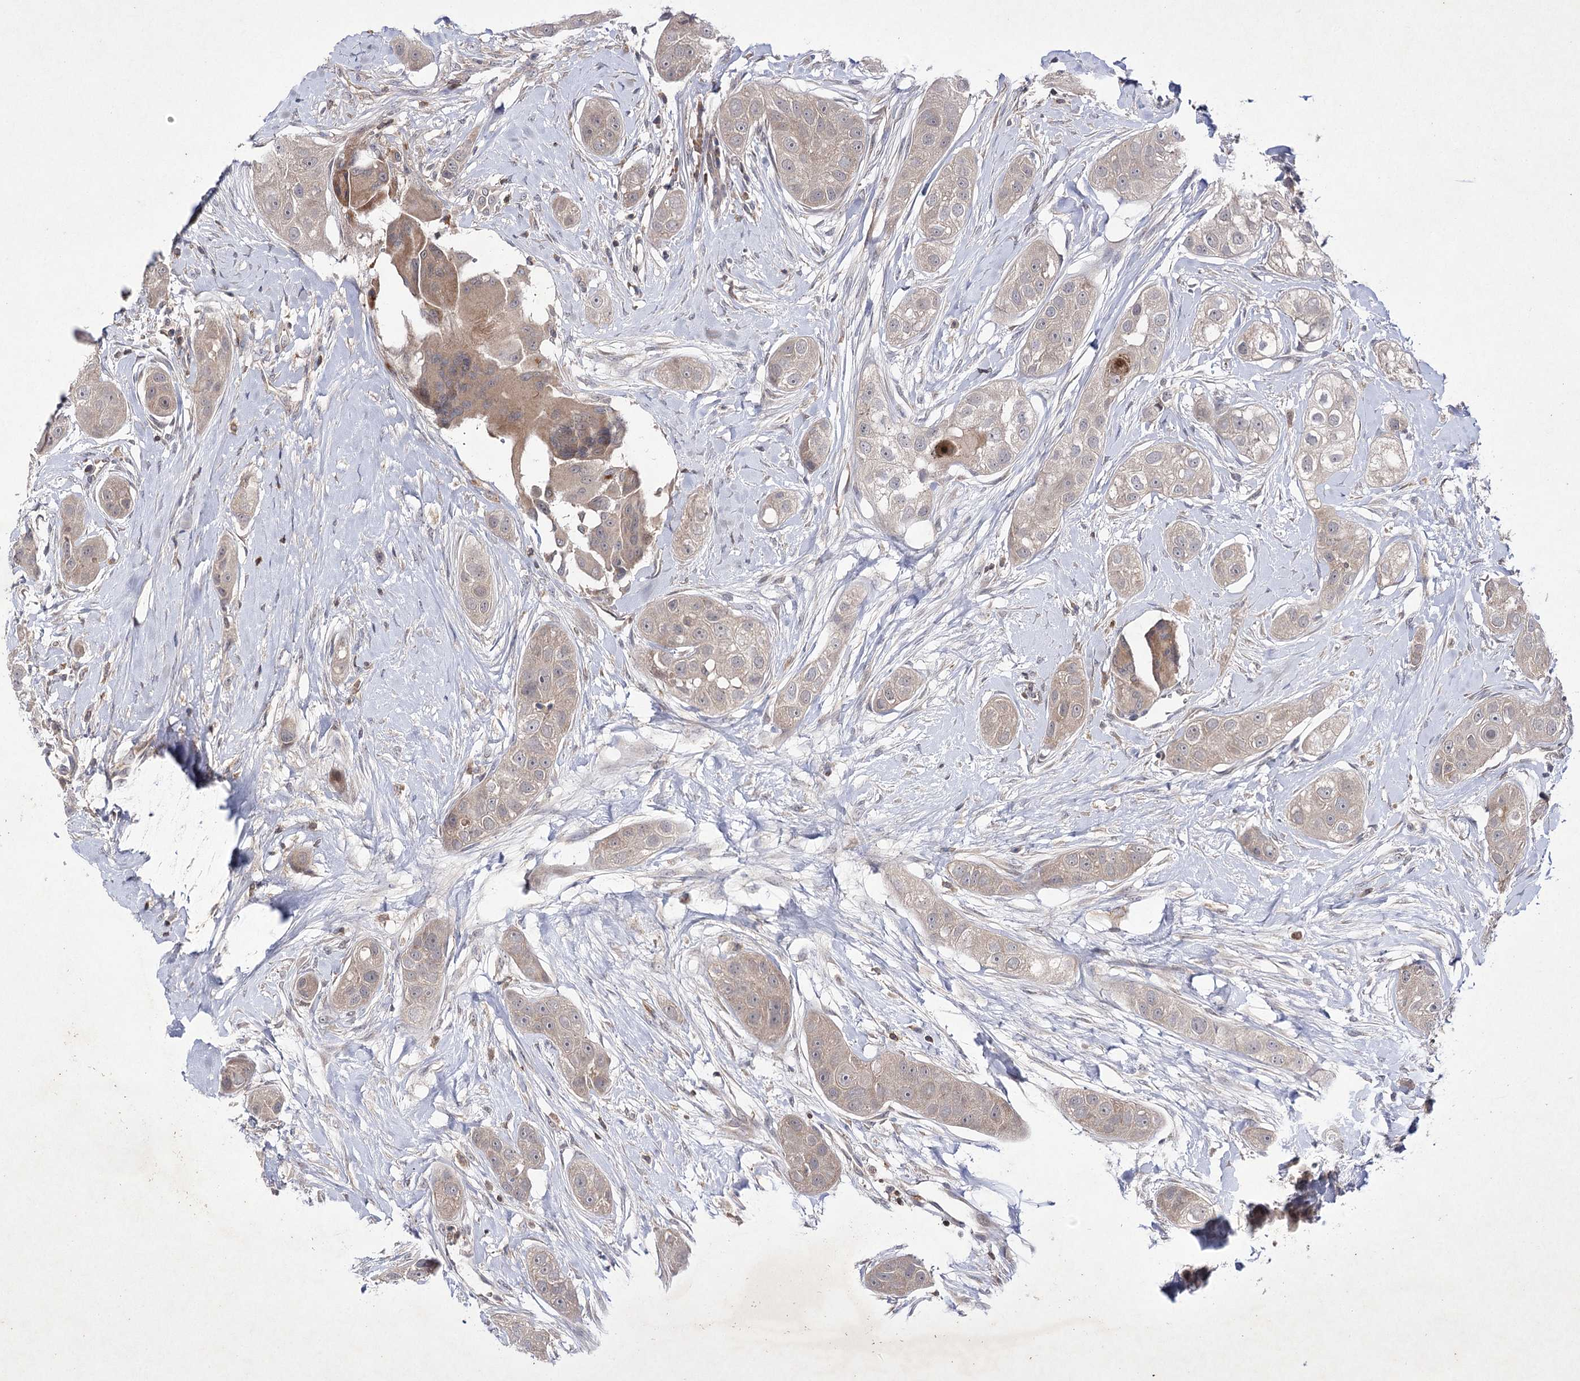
{"staining": {"intensity": "weak", "quantity": ">75%", "location": "cytoplasmic/membranous"}, "tissue": "head and neck cancer", "cell_type": "Tumor cells", "image_type": "cancer", "snomed": [{"axis": "morphology", "description": "Normal tissue, NOS"}, {"axis": "morphology", "description": "Squamous cell carcinoma, NOS"}, {"axis": "topography", "description": "Skeletal muscle"}, {"axis": "topography", "description": "Head-Neck"}], "caption": "Head and neck cancer (squamous cell carcinoma) tissue displays weak cytoplasmic/membranous positivity in about >75% of tumor cells (DAB IHC with brightfield microscopy, high magnification).", "gene": "BCR", "patient": {"sex": "male", "age": 51}}